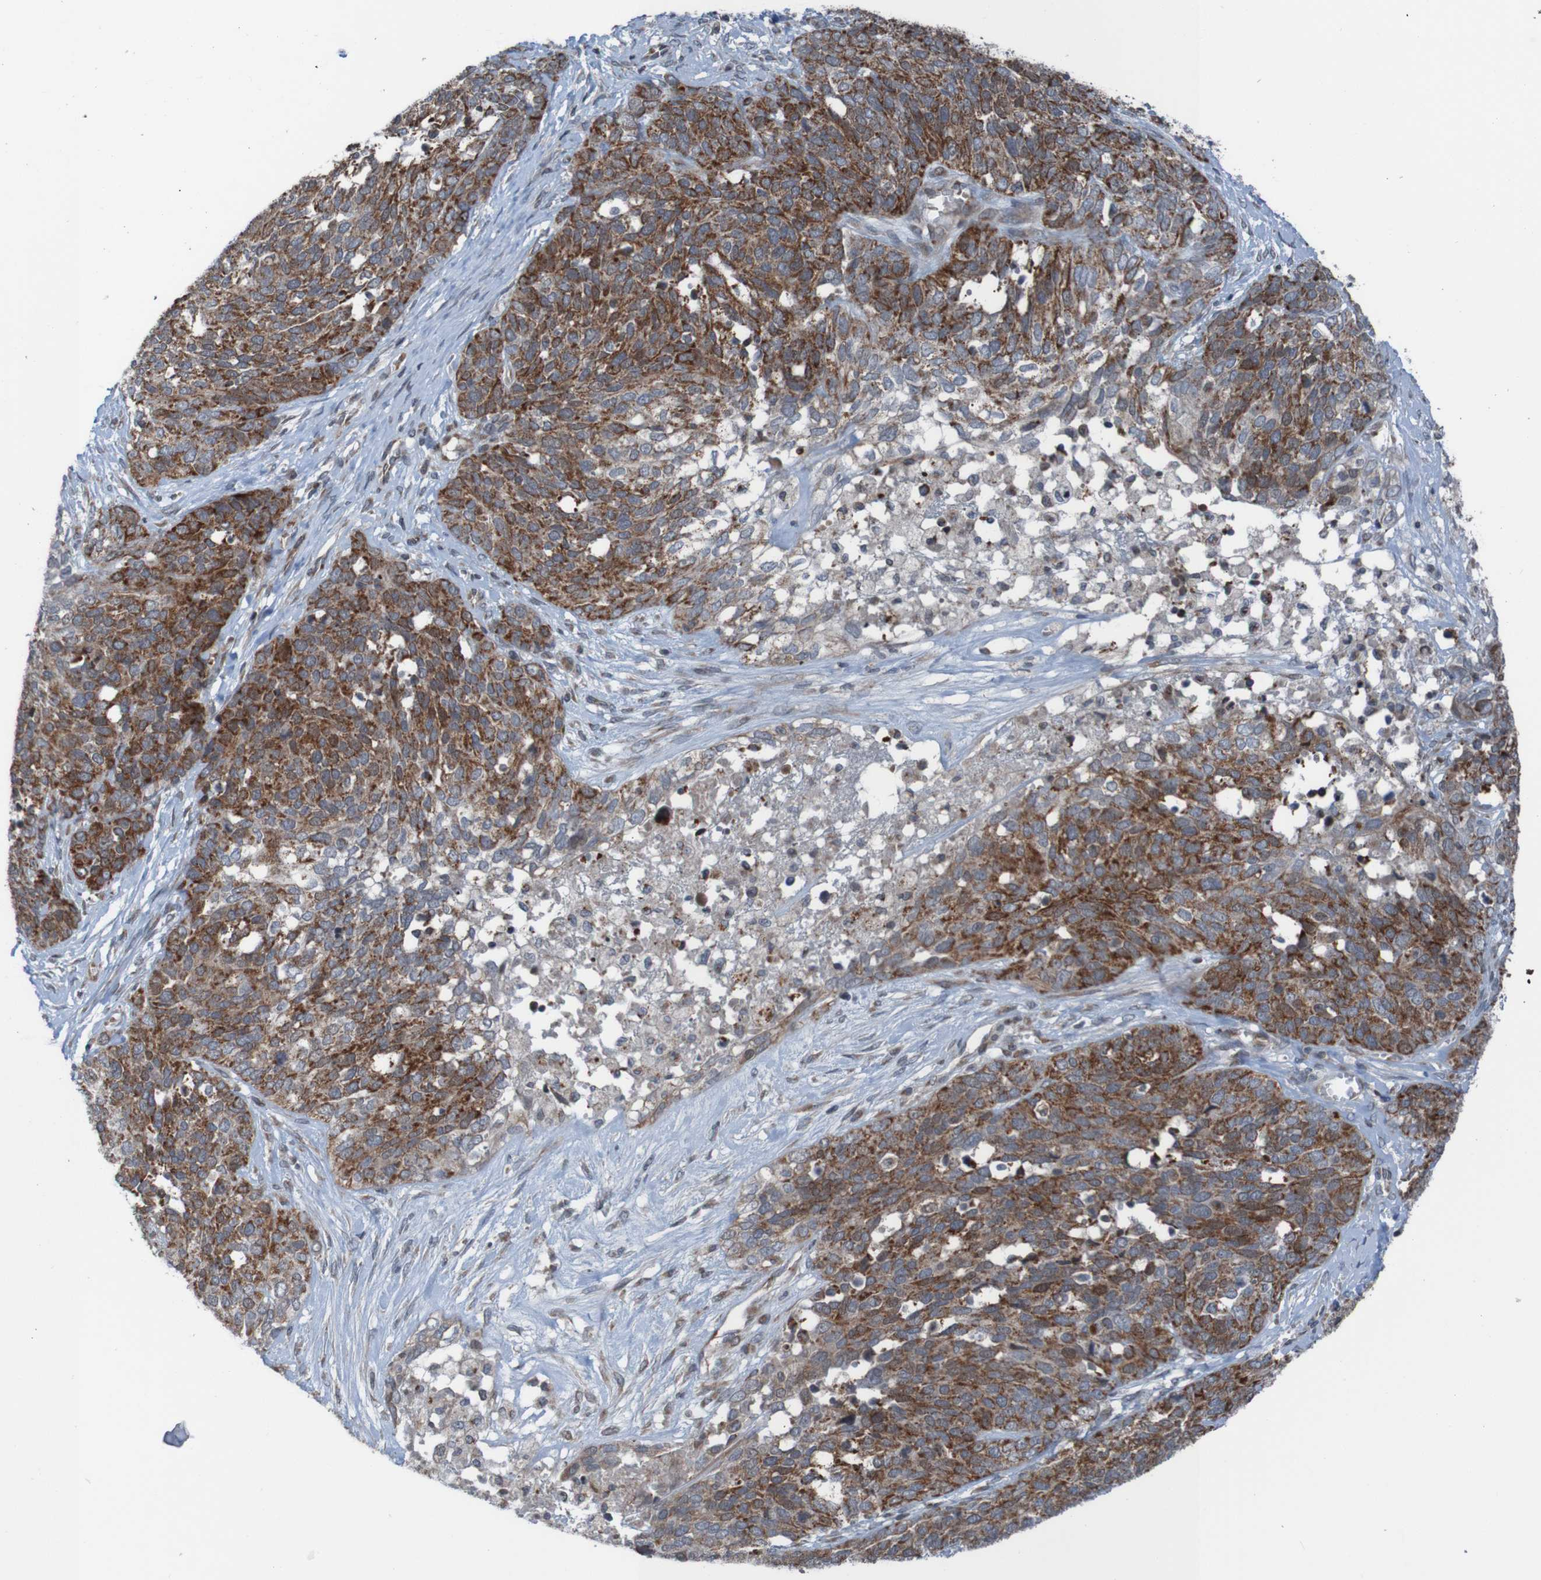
{"staining": {"intensity": "strong", "quantity": ">75%", "location": "cytoplasmic/membranous"}, "tissue": "ovarian cancer", "cell_type": "Tumor cells", "image_type": "cancer", "snomed": [{"axis": "morphology", "description": "Cystadenocarcinoma, serous, NOS"}, {"axis": "topography", "description": "Ovary"}], "caption": "Immunohistochemistry staining of ovarian serous cystadenocarcinoma, which demonstrates high levels of strong cytoplasmic/membranous expression in approximately >75% of tumor cells indicating strong cytoplasmic/membranous protein expression. The staining was performed using DAB (3,3'-diaminobenzidine) (brown) for protein detection and nuclei were counterstained in hematoxylin (blue).", "gene": "UNG", "patient": {"sex": "female", "age": 44}}